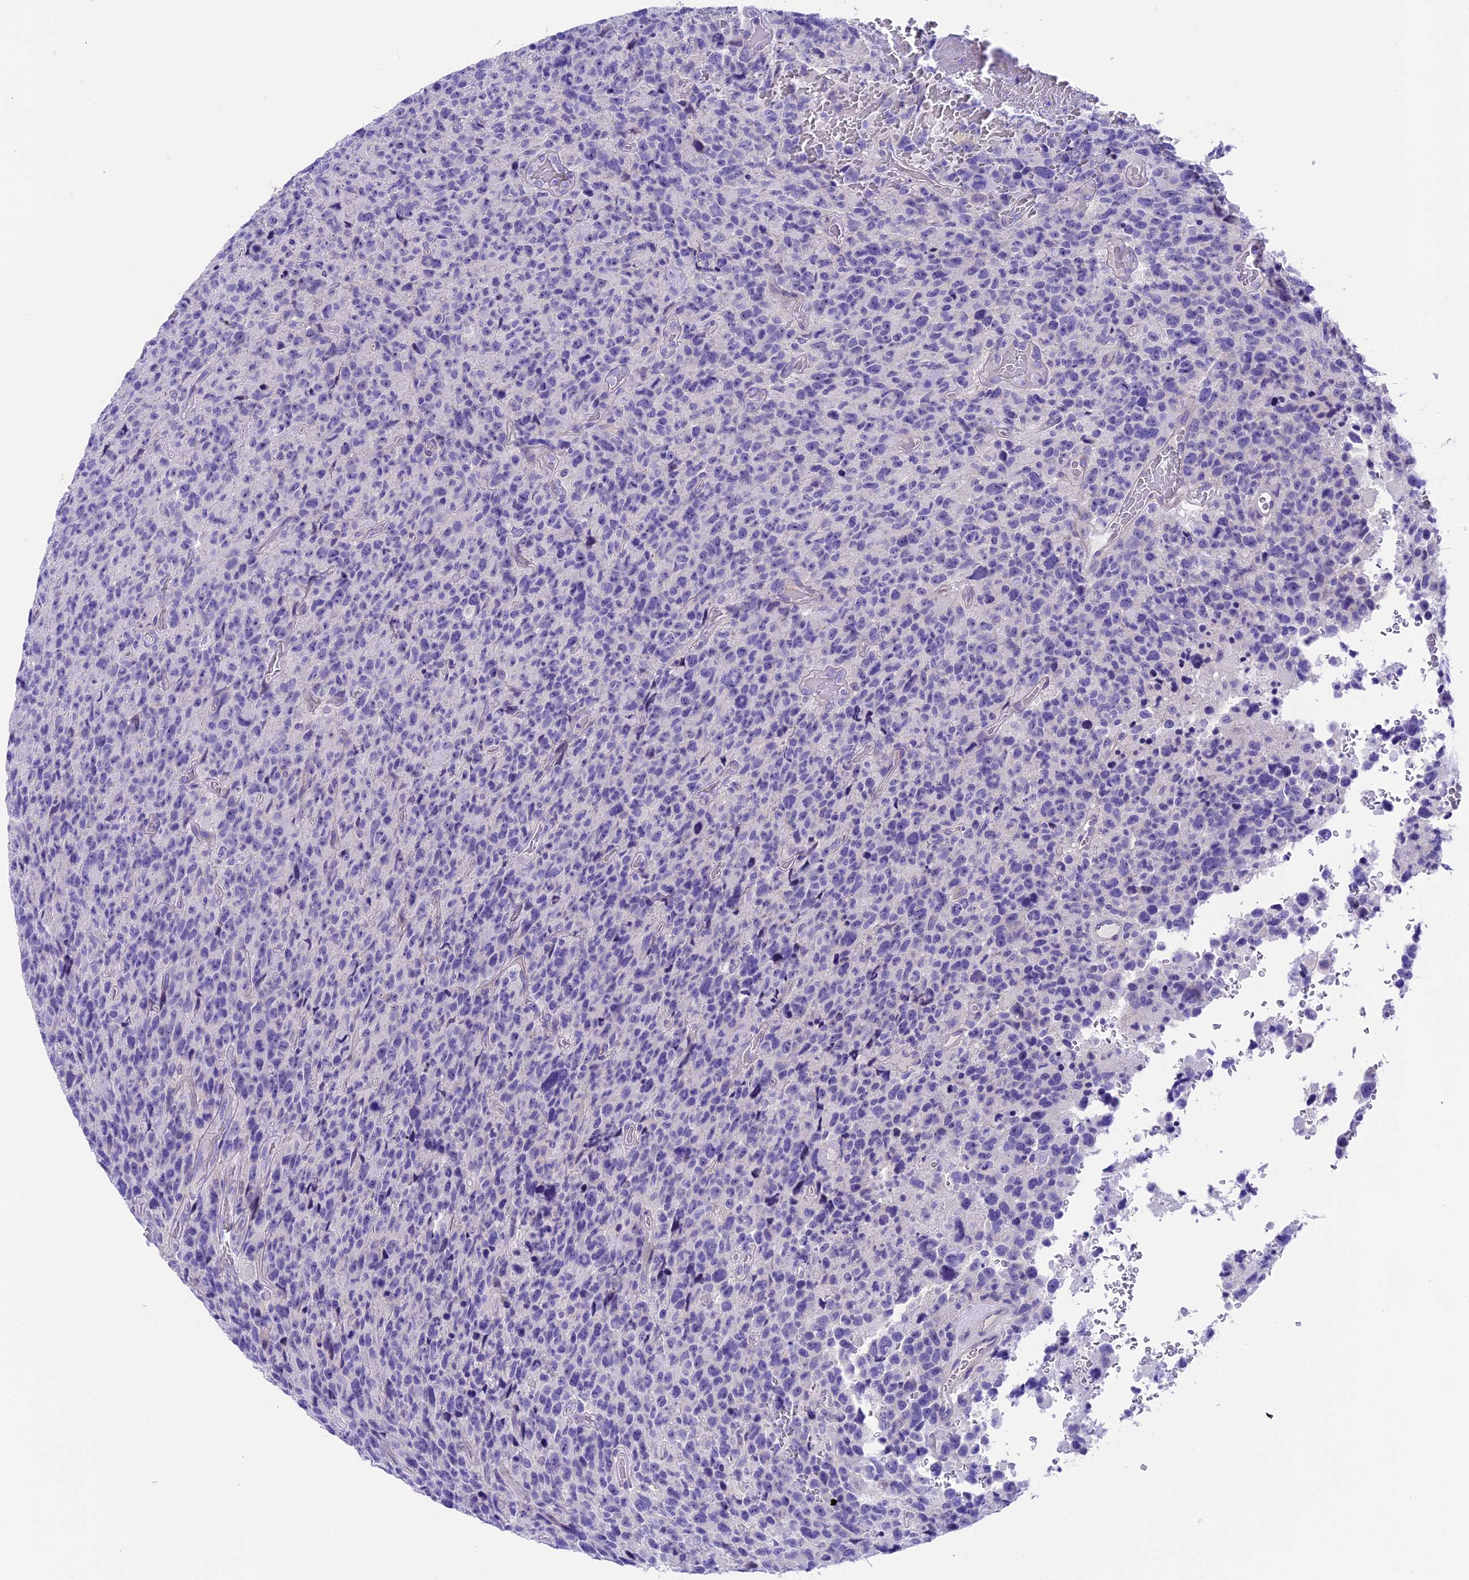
{"staining": {"intensity": "negative", "quantity": "none", "location": "none"}, "tissue": "glioma", "cell_type": "Tumor cells", "image_type": "cancer", "snomed": [{"axis": "morphology", "description": "Glioma, malignant, High grade"}, {"axis": "topography", "description": "Brain"}], "caption": "An image of human malignant high-grade glioma is negative for staining in tumor cells. (IHC, brightfield microscopy, high magnification).", "gene": "PRR15", "patient": {"sex": "male", "age": 69}}